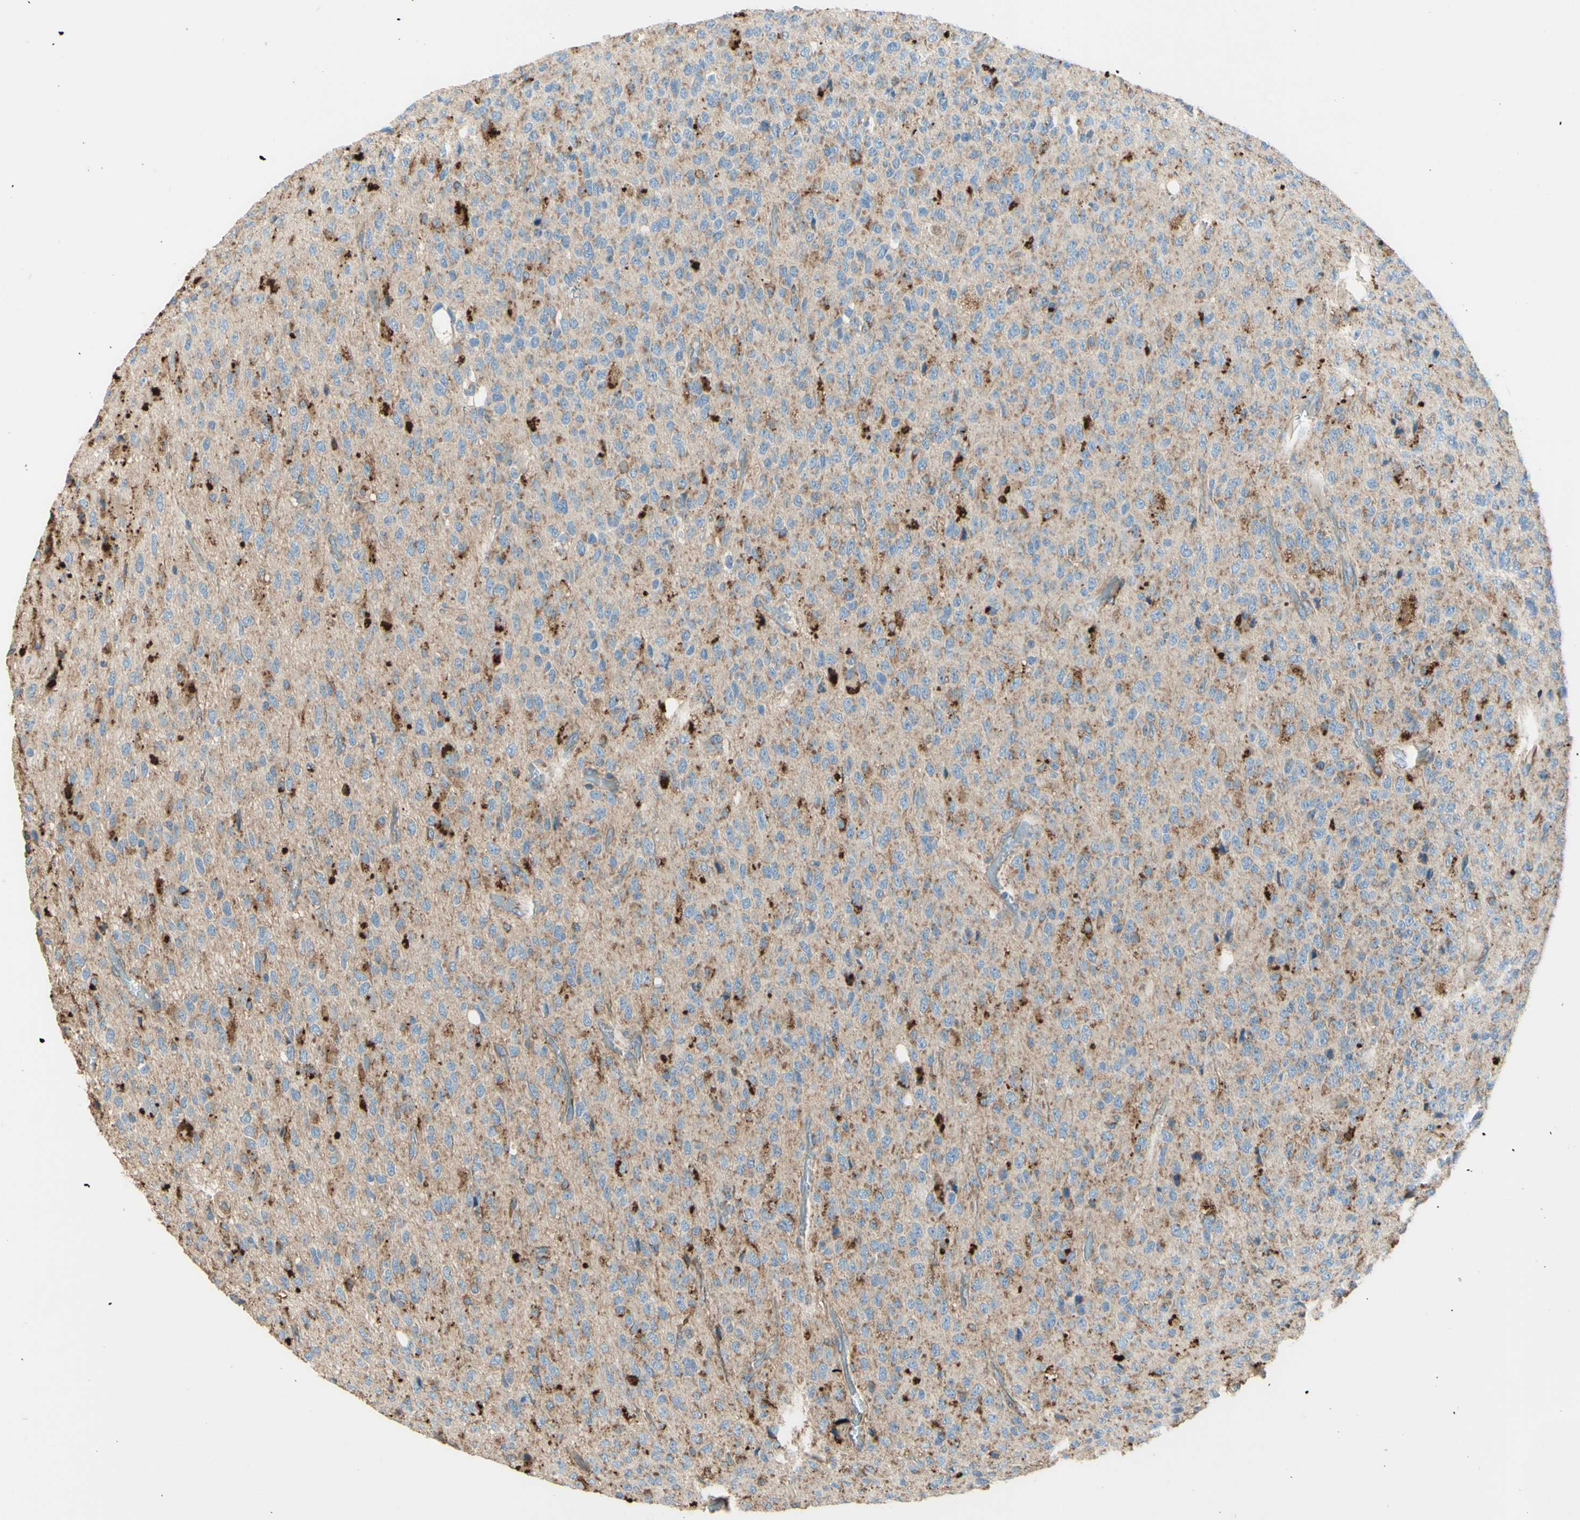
{"staining": {"intensity": "strong", "quantity": "<25%", "location": "cytoplasmic/membranous"}, "tissue": "glioma", "cell_type": "Tumor cells", "image_type": "cancer", "snomed": [{"axis": "morphology", "description": "Glioma, malignant, High grade"}, {"axis": "topography", "description": "pancreas cauda"}], "caption": "There is medium levels of strong cytoplasmic/membranous staining in tumor cells of high-grade glioma (malignant), as demonstrated by immunohistochemical staining (brown color).", "gene": "ARMC10", "patient": {"sex": "male", "age": 60}}